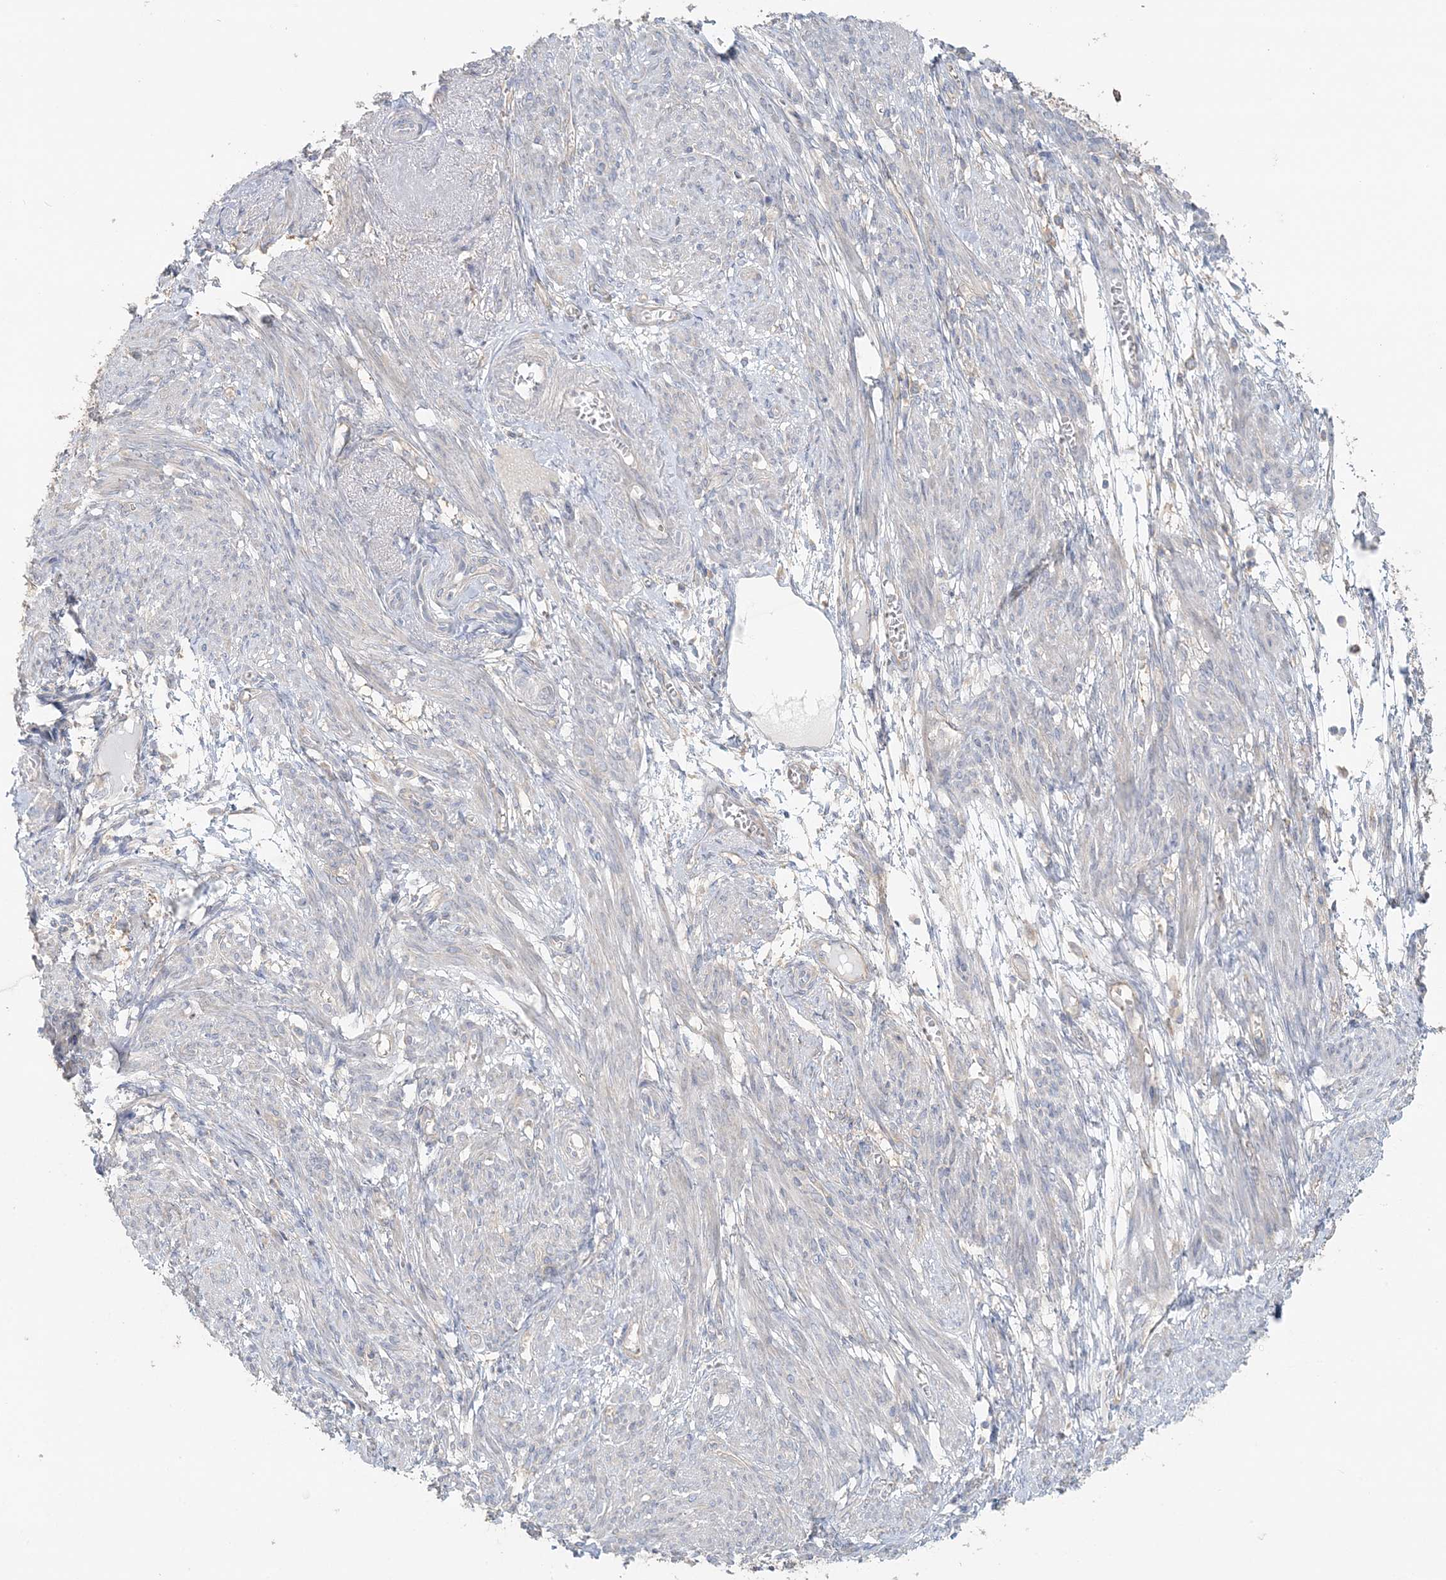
{"staining": {"intensity": "negative", "quantity": "none", "location": "none"}, "tissue": "smooth muscle", "cell_type": "Smooth muscle cells", "image_type": "normal", "snomed": [{"axis": "morphology", "description": "Normal tissue, NOS"}, {"axis": "topography", "description": "Smooth muscle"}], "caption": "Human smooth muscle stained for a protein using immunohistochemistry (IHC) exhibits no positivity in smooth muscle cells.", "gene": "TBC1D5", "patient": {"sex": "female", "age": 39}}